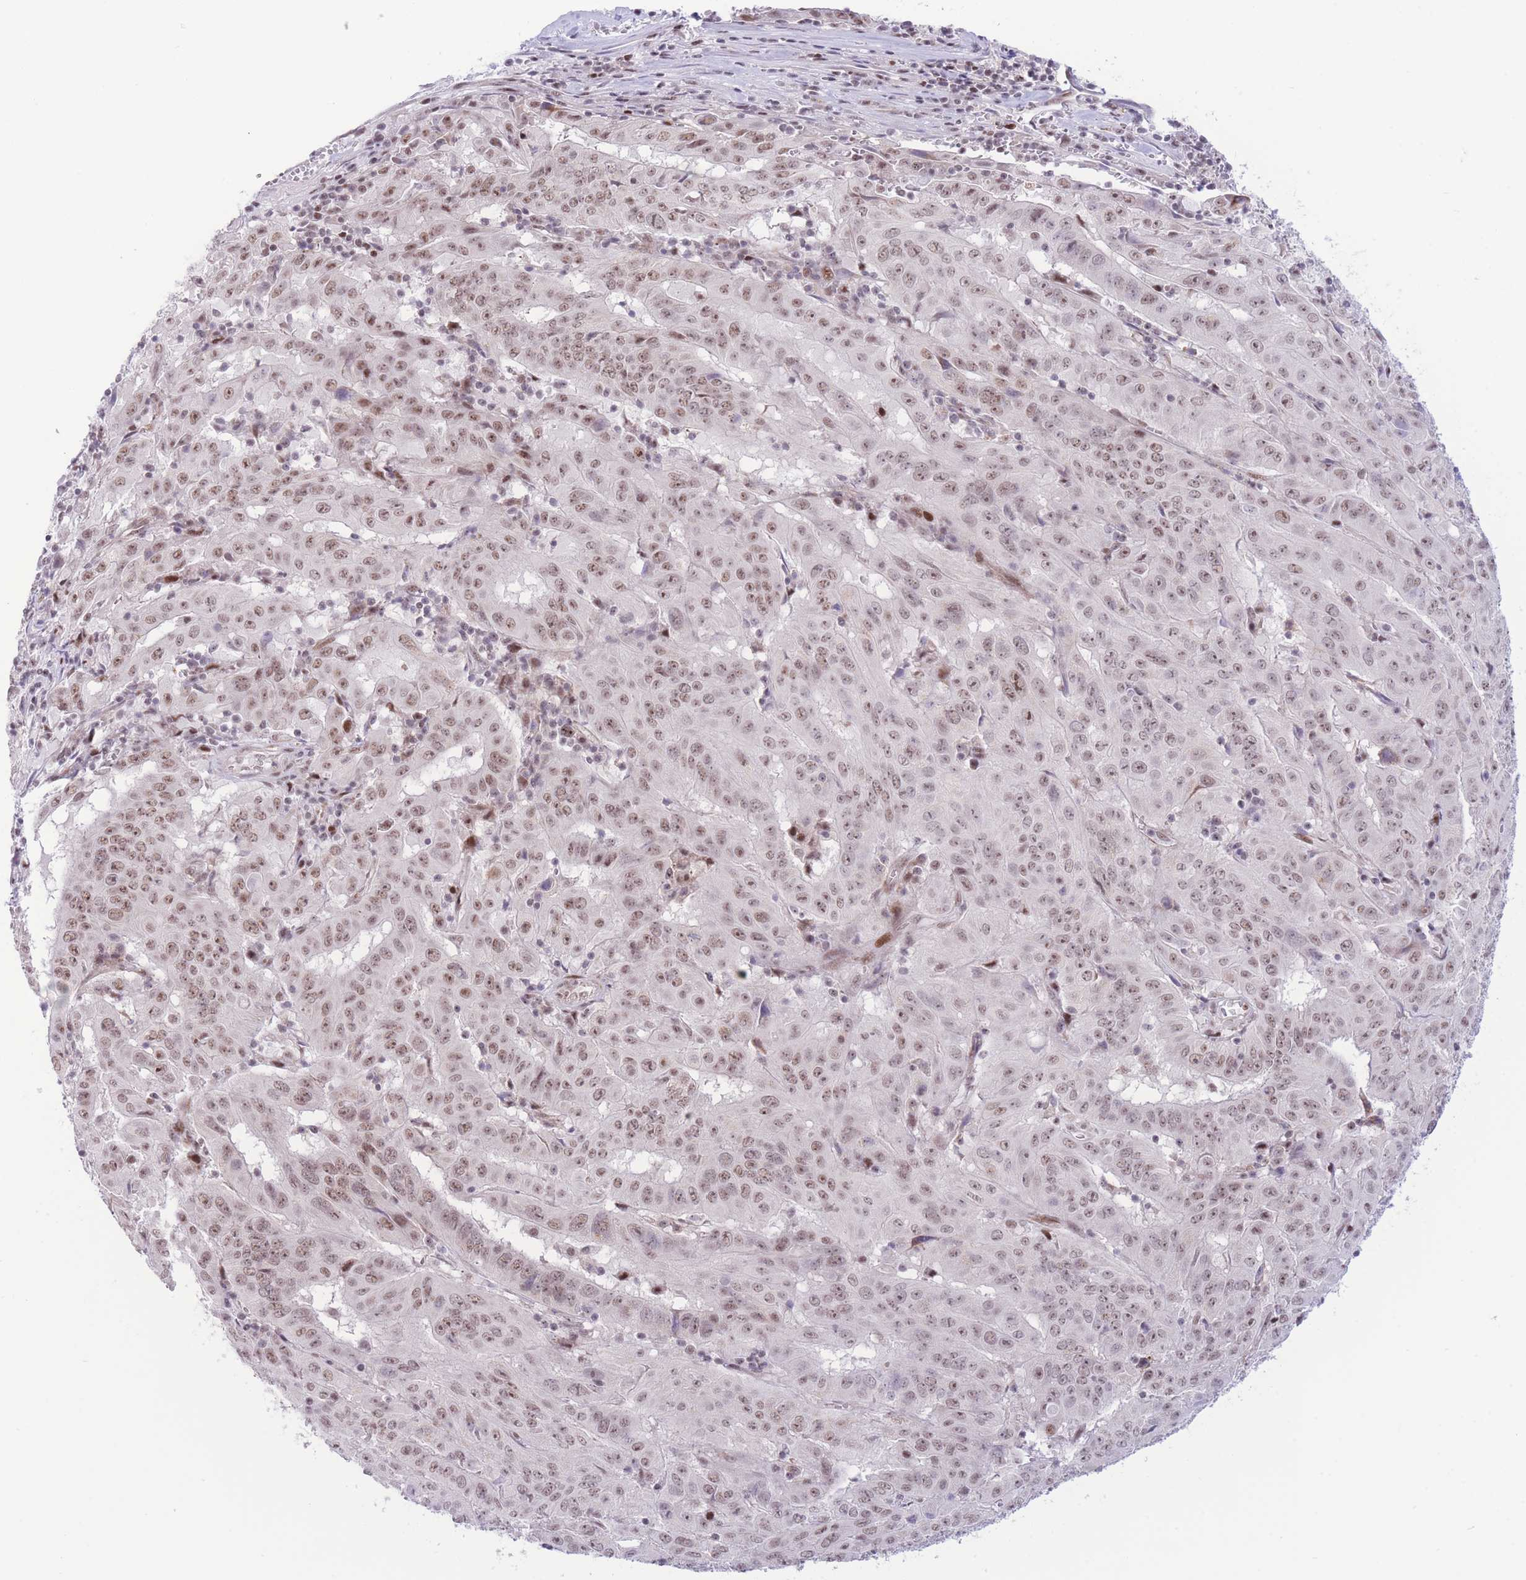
{"staining": {"intensity": "moderate", "quantity": ">75%", "location": "nuclear"}, "tissue": "pancreatic cancer", "cell_type": "Tumor cells", "image_type": "cancer", "snomed": [{"axis": "morphology", "description": "Adenocarcinoma, NOS"}, {"axis": "topography", "description": "Pancreas"}], "caption": "Immunohistochemistry staining of adenocarcinoma (pancreatic), which demonstrates medium levels of moderate nuclear staining in about >75% of tumor cells indicating moderate nuclear protein staining. The staining was performed using DAB (3,3'-diaminobenzidine) (brown) for protein detection and nuclei were counterstained in hematoxylin (blue).", "gene": "PCIF1", "patient": {"sex": "male", "age": 63}}